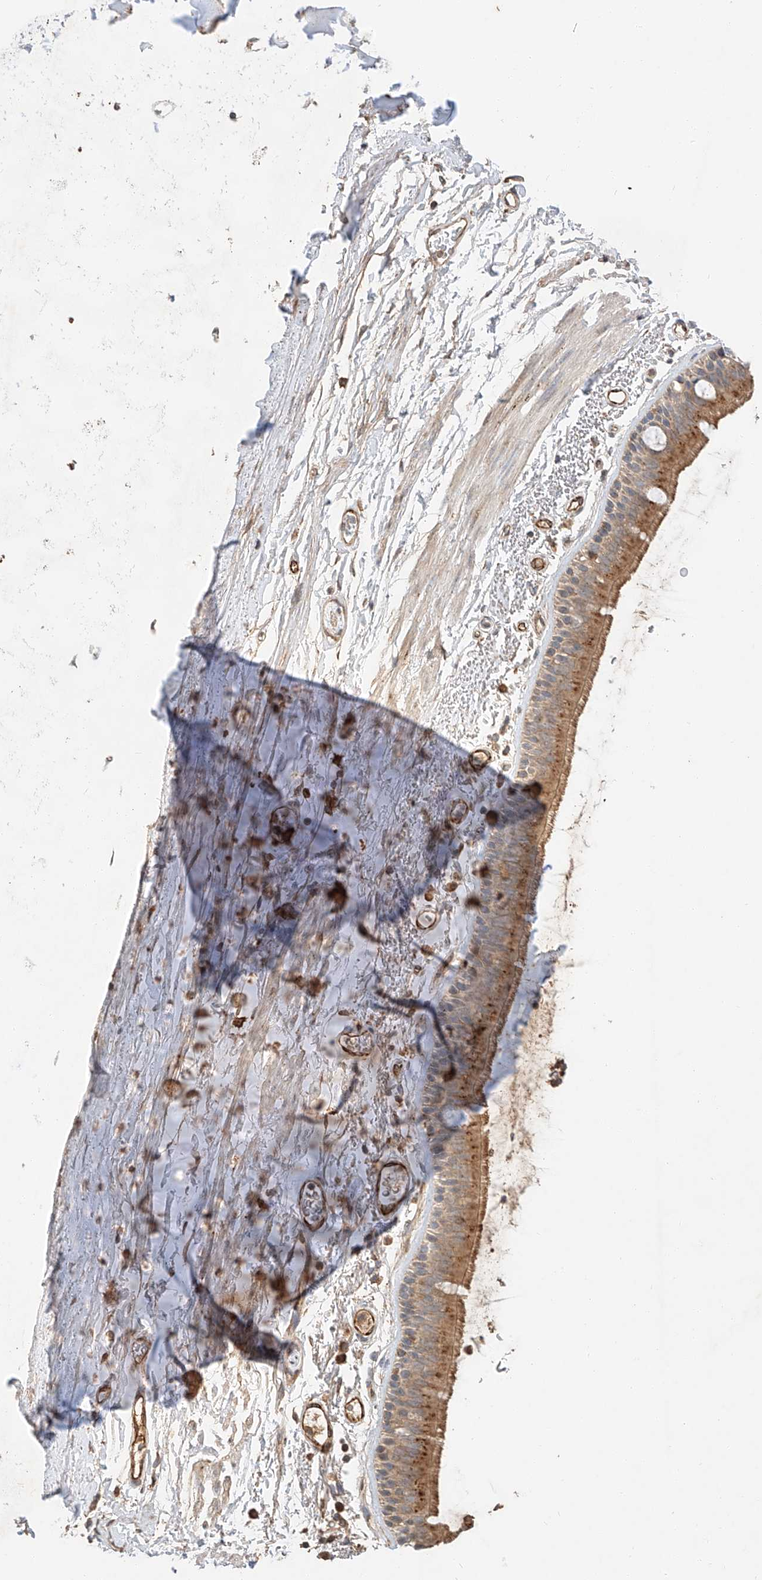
{"staining": {"intensity": "moderate", "quantity": "25%-75%", "location": "cytoplasmic/membranous"}, "tissue": "bronchus", "cell_type": "Respiratory epithelial cells", "image_type": "normal", "snomed": [{"axis": "morphology", "description": "Normal tissue, NOS"}, {"axis": "topography", "description": "Lymph node"}, {"axis": "topography", "description": "Bronchus"}], "caption": "IHC image of unremarkable bronchus: human bronchus stained using IHC reveals medium levels of moderate protein expression localized specifically in the cytoplasmic/membranous of respiratory epithelial cells, appearing as a cytoplasmic/membranous brown color.", "gene": "SUSD6", "patient": {"sex": "female", "age": 70}}